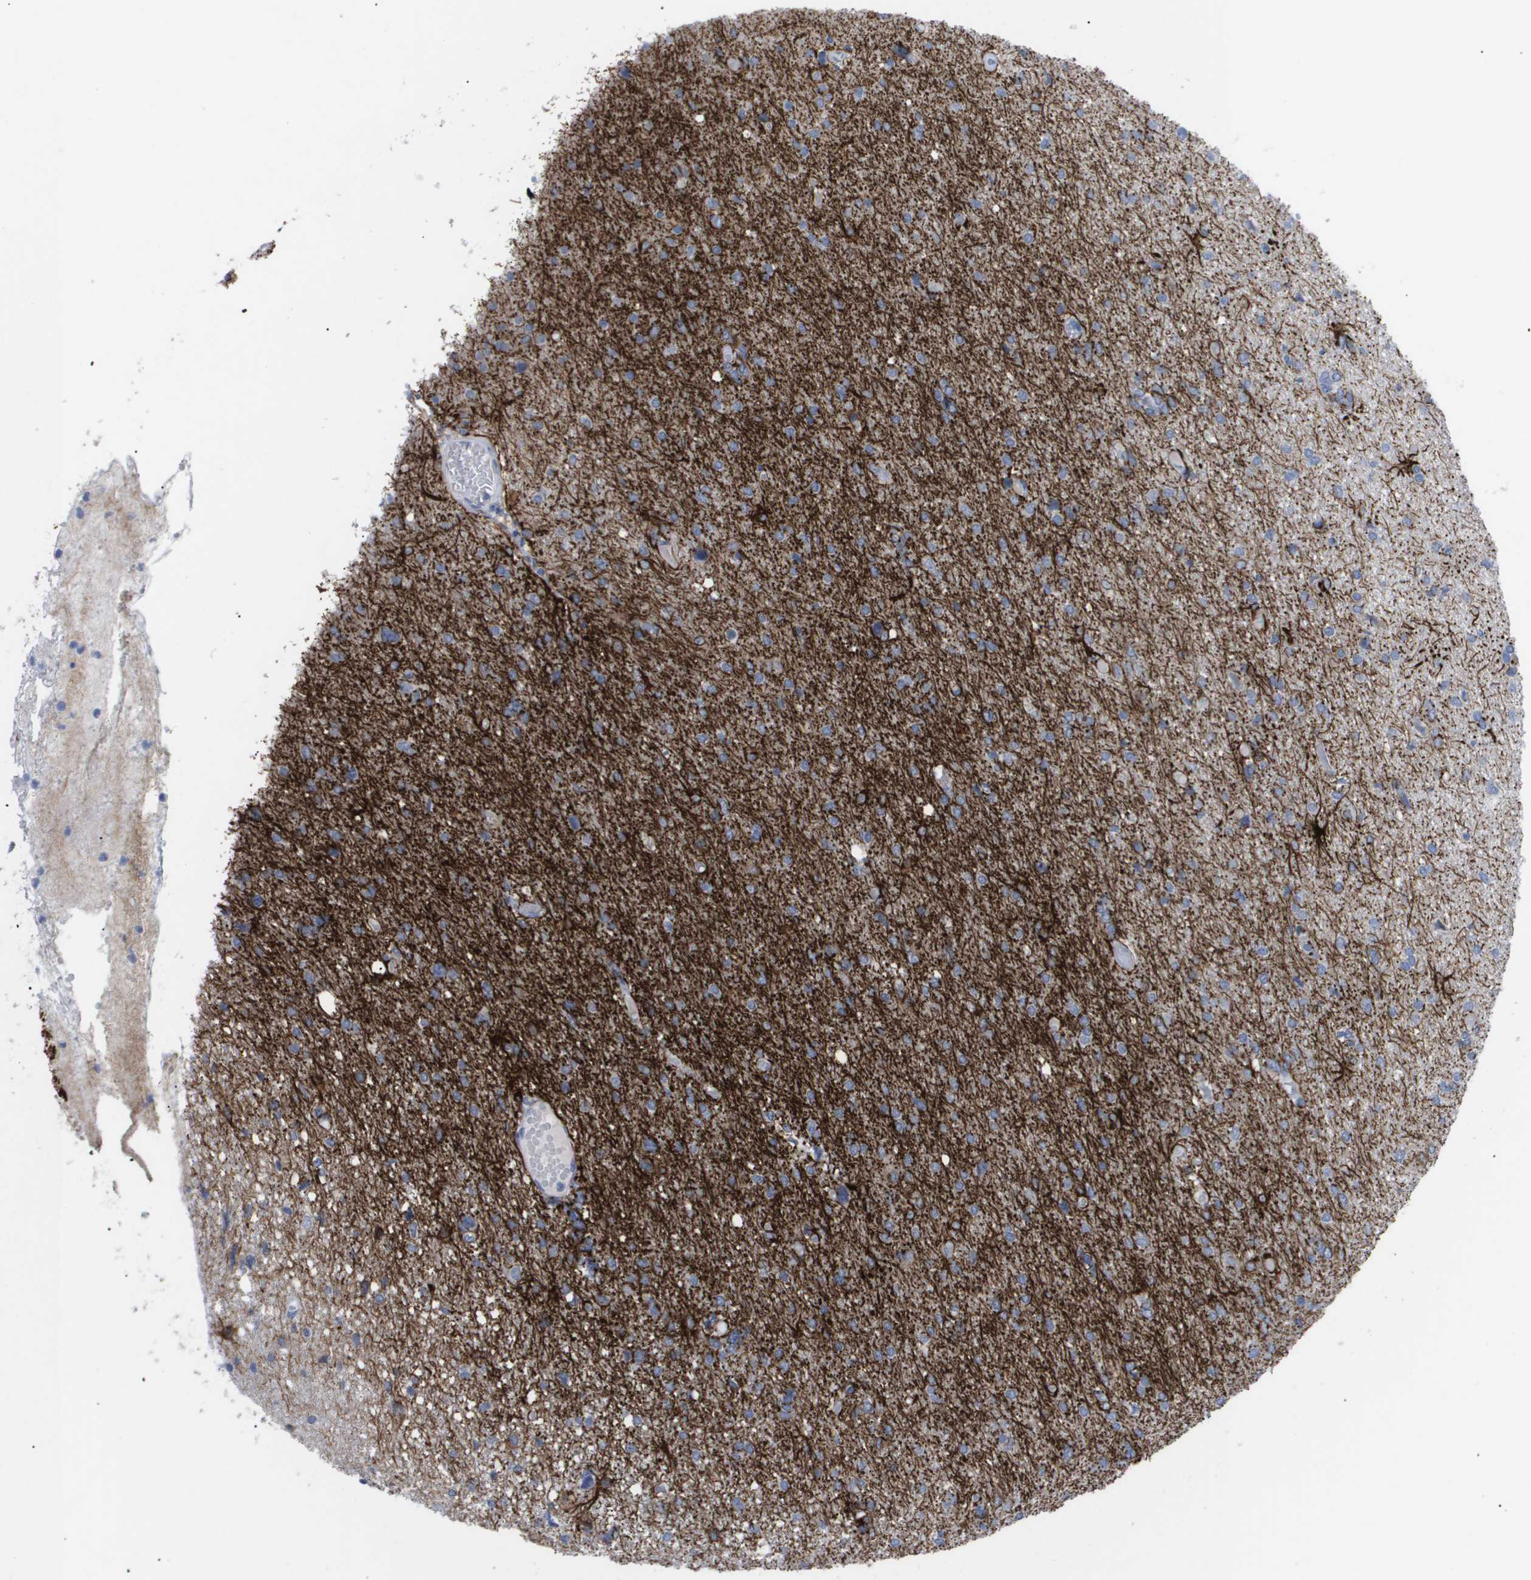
{"staining": {"intensity": "strong", "quantity": "25%-75%", "location": "cytoplasmic/membranous"}, "tissue": "glioma", "cell_type": "Tumor cells", "image_type": "cancer", "snomed": [{"axis": "morphology", "description": "Glioma, malignant, High grade"}, {"axis": "topography", "description": "Brain"}], "caption": "This histopathology image exhibits immunohistochemistry staining of malignant glioma (high-grade), with high strong cytoplasmic/membranous expression in about 25%-75% of tumor cells.", "gene": "CAV3", "patient": {"sex": "female", "age": 59}}